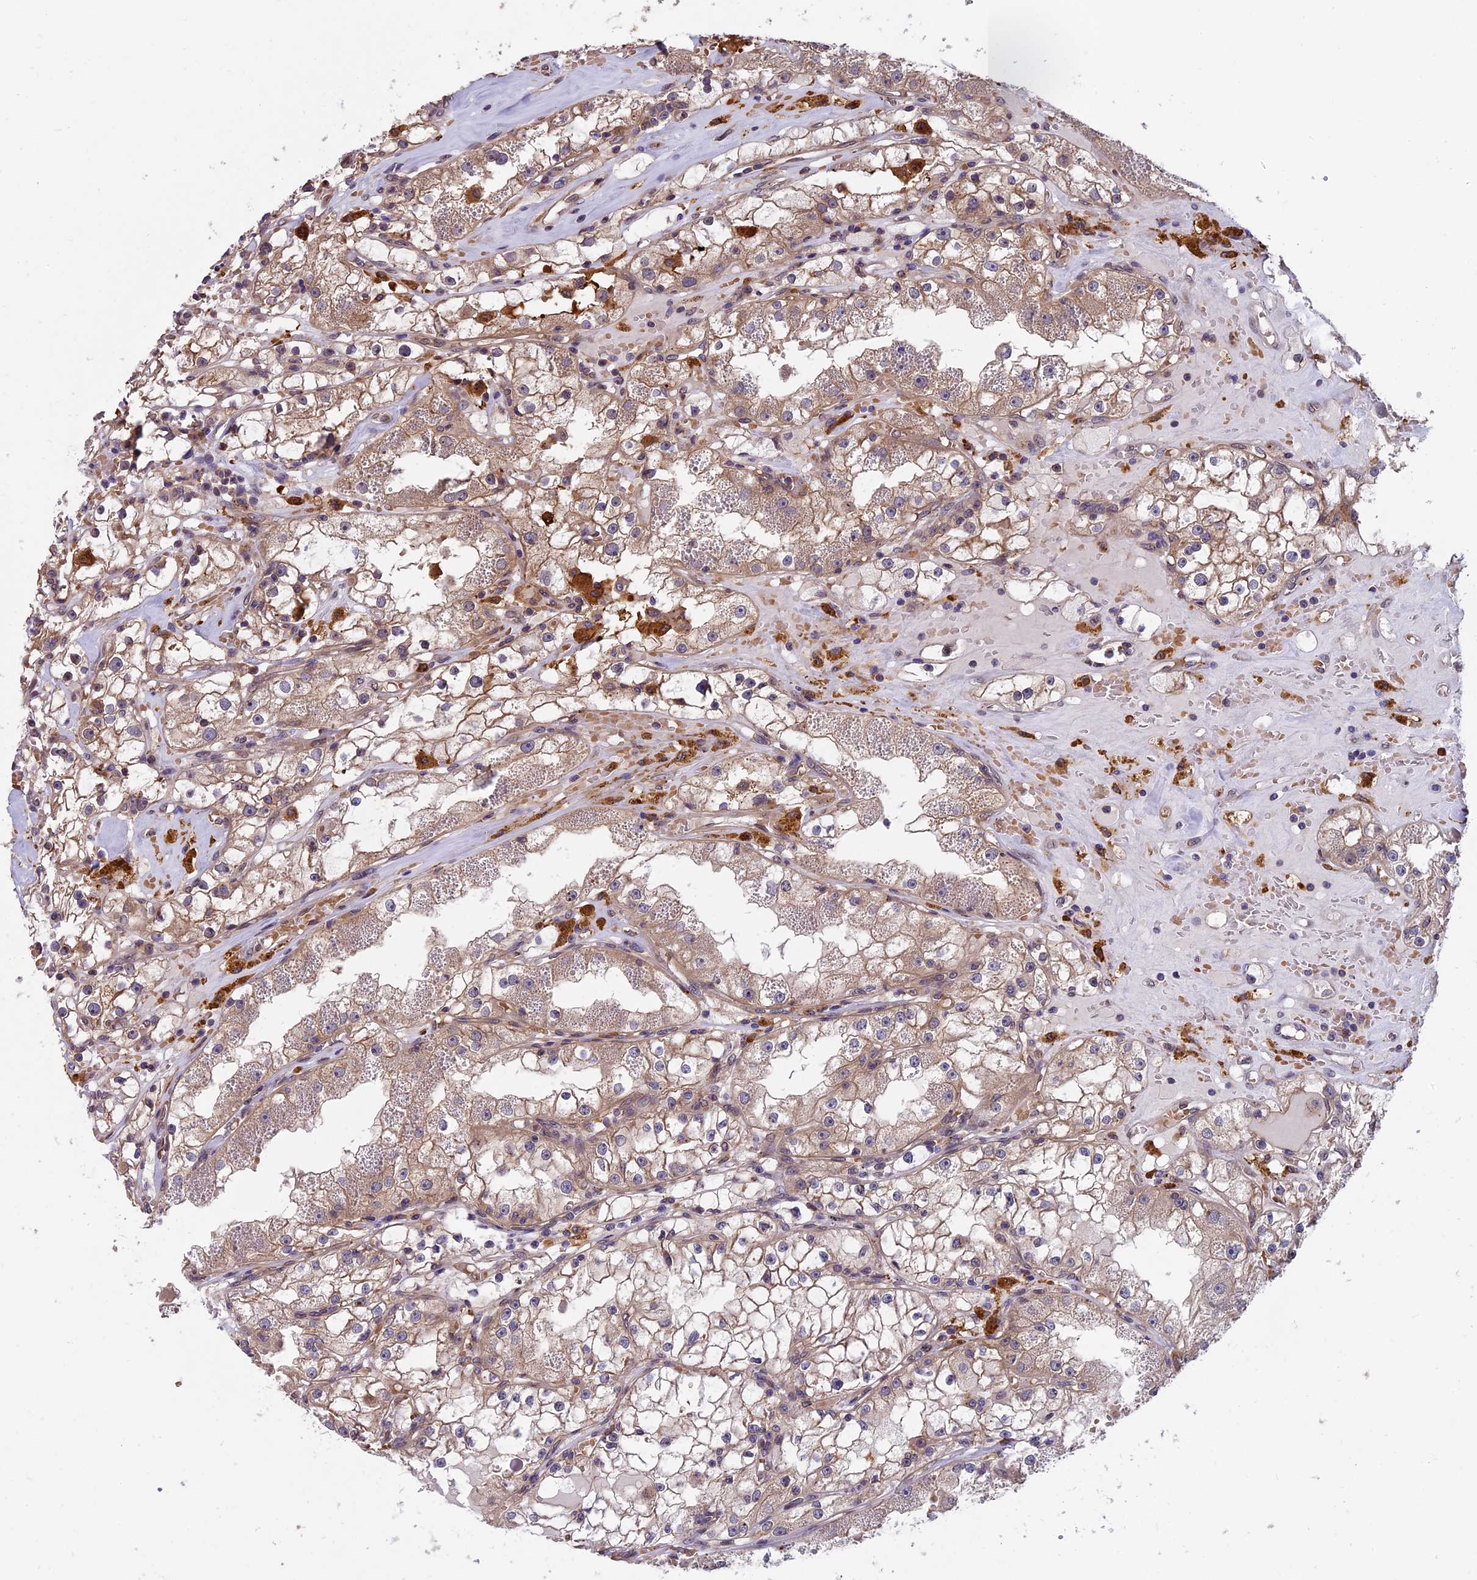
{"staining": {"intensity": "moderate", "quantity": ">75%", "location": "cytoplasmic/membranous"}, "tissue": "renal cancer", "cell_type": "Tumor cells", "image_type": "cancer", "snomed": [{"axis": "morphology", "description": "Adenocarcinoma, NOS"}, {"axis": "topography", "description": "Kidney"}], "caption": "A high-resolution micrograph shows immunohistochemistry staining of renal adenocarcinoma, which exhibits moderate cytoplasmic/membranous positivity in about >75% of tumor cells. (DAB IHC, brown staining for protein, blue staining for nuclei).", "gene": "CHMP2A", "patient": {"sex": "male", "age": 56}}